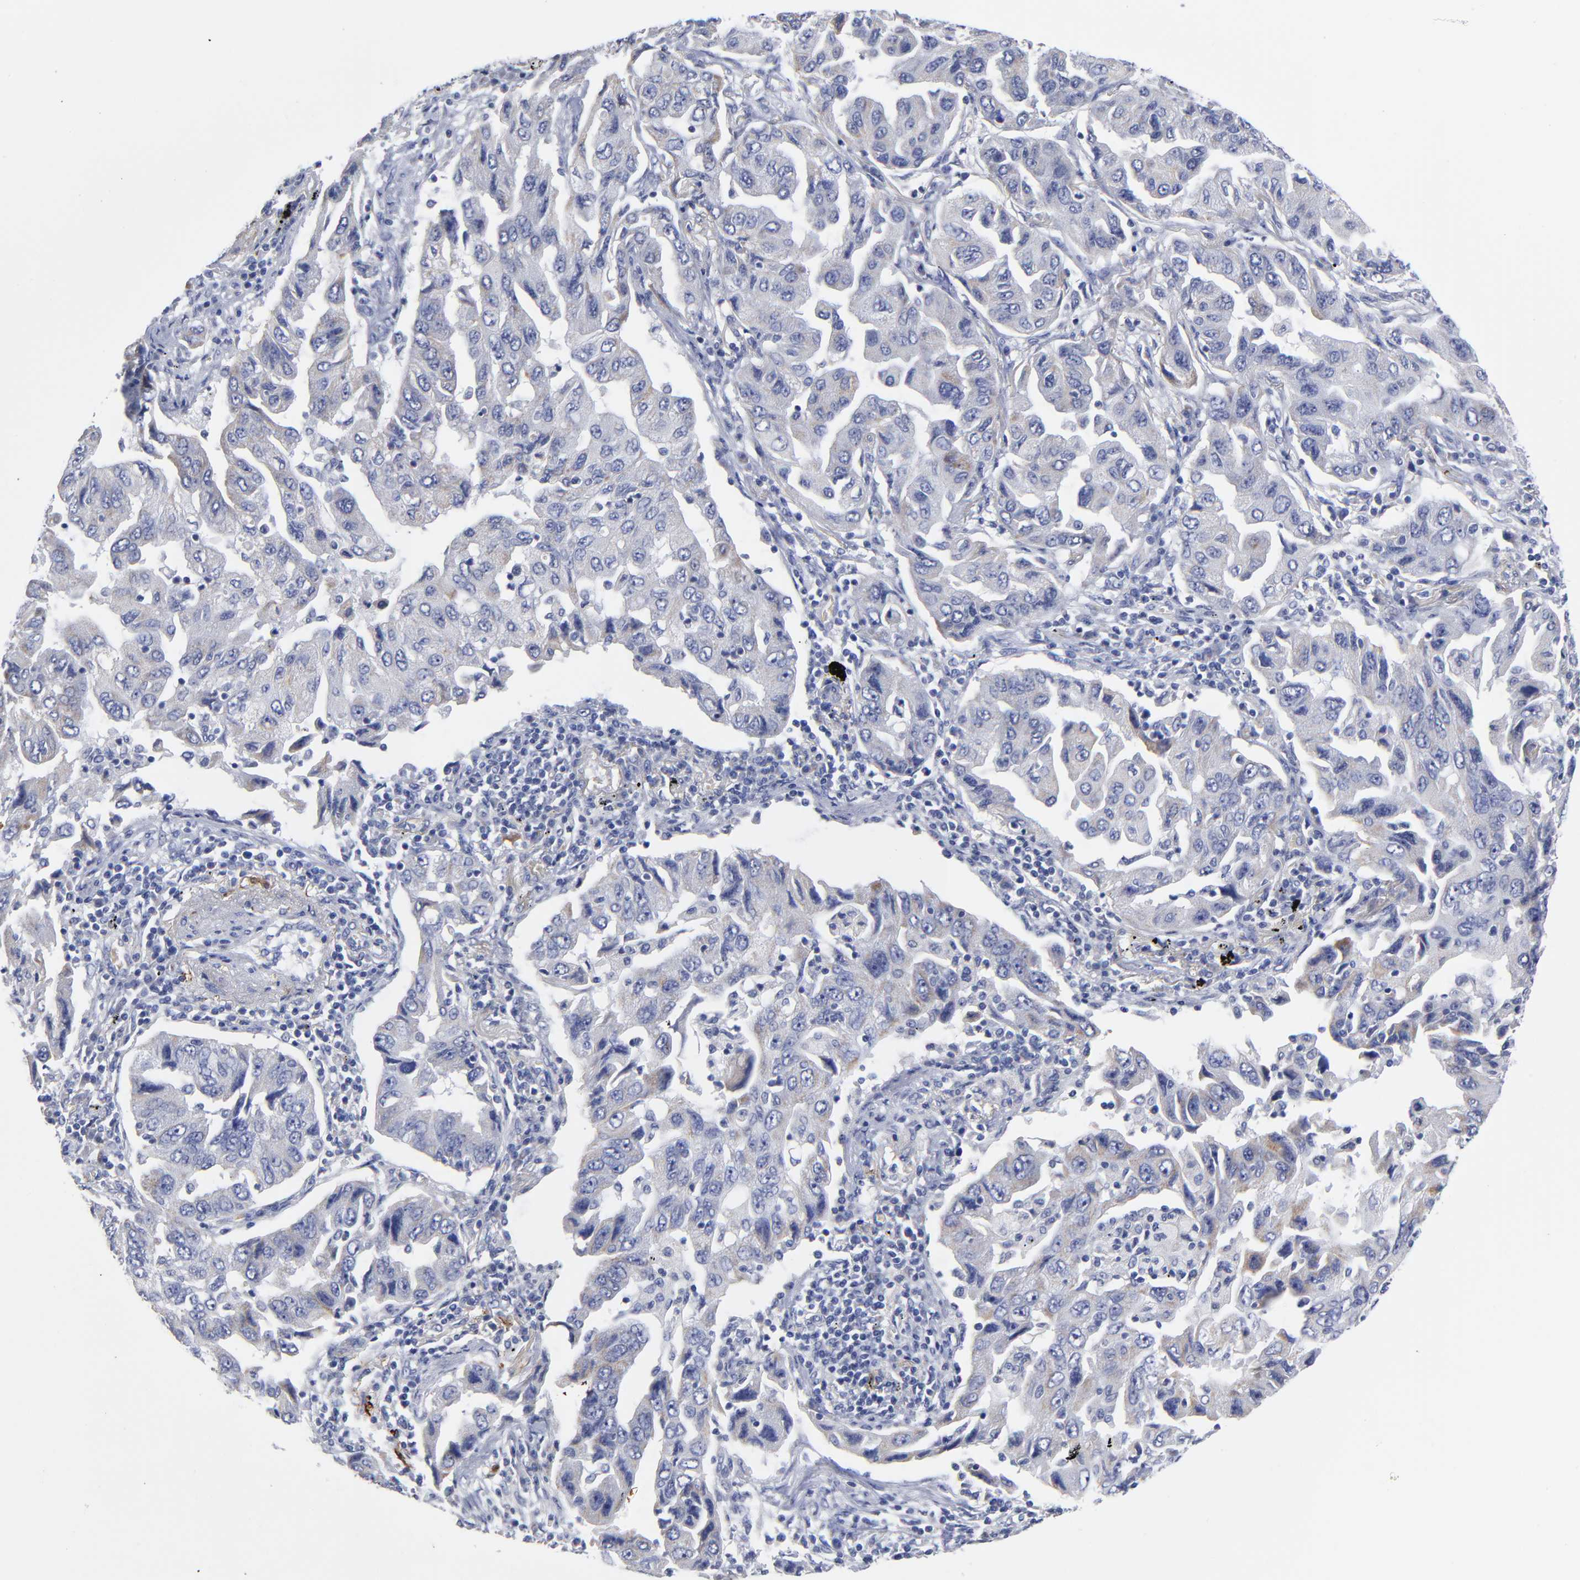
{"staining": {"intensity": "negative", "quantity": "none", "location": "none"}, "tissue": "lung cancer", "cell_type": "Tumor cells", "image_type": "cancer", "snomed": [{"axis": "morphology", "description": "Adenocarcinoma, NOS"}, {"axis": "topography", "description": "Lung"}], "caption": "The IHC histopathology image has no significant positivity in tumor cells of lung adenocarcinoma tissue.", "gene": "PTP4A1", "patient": {"sex": "female", "age": 65}}